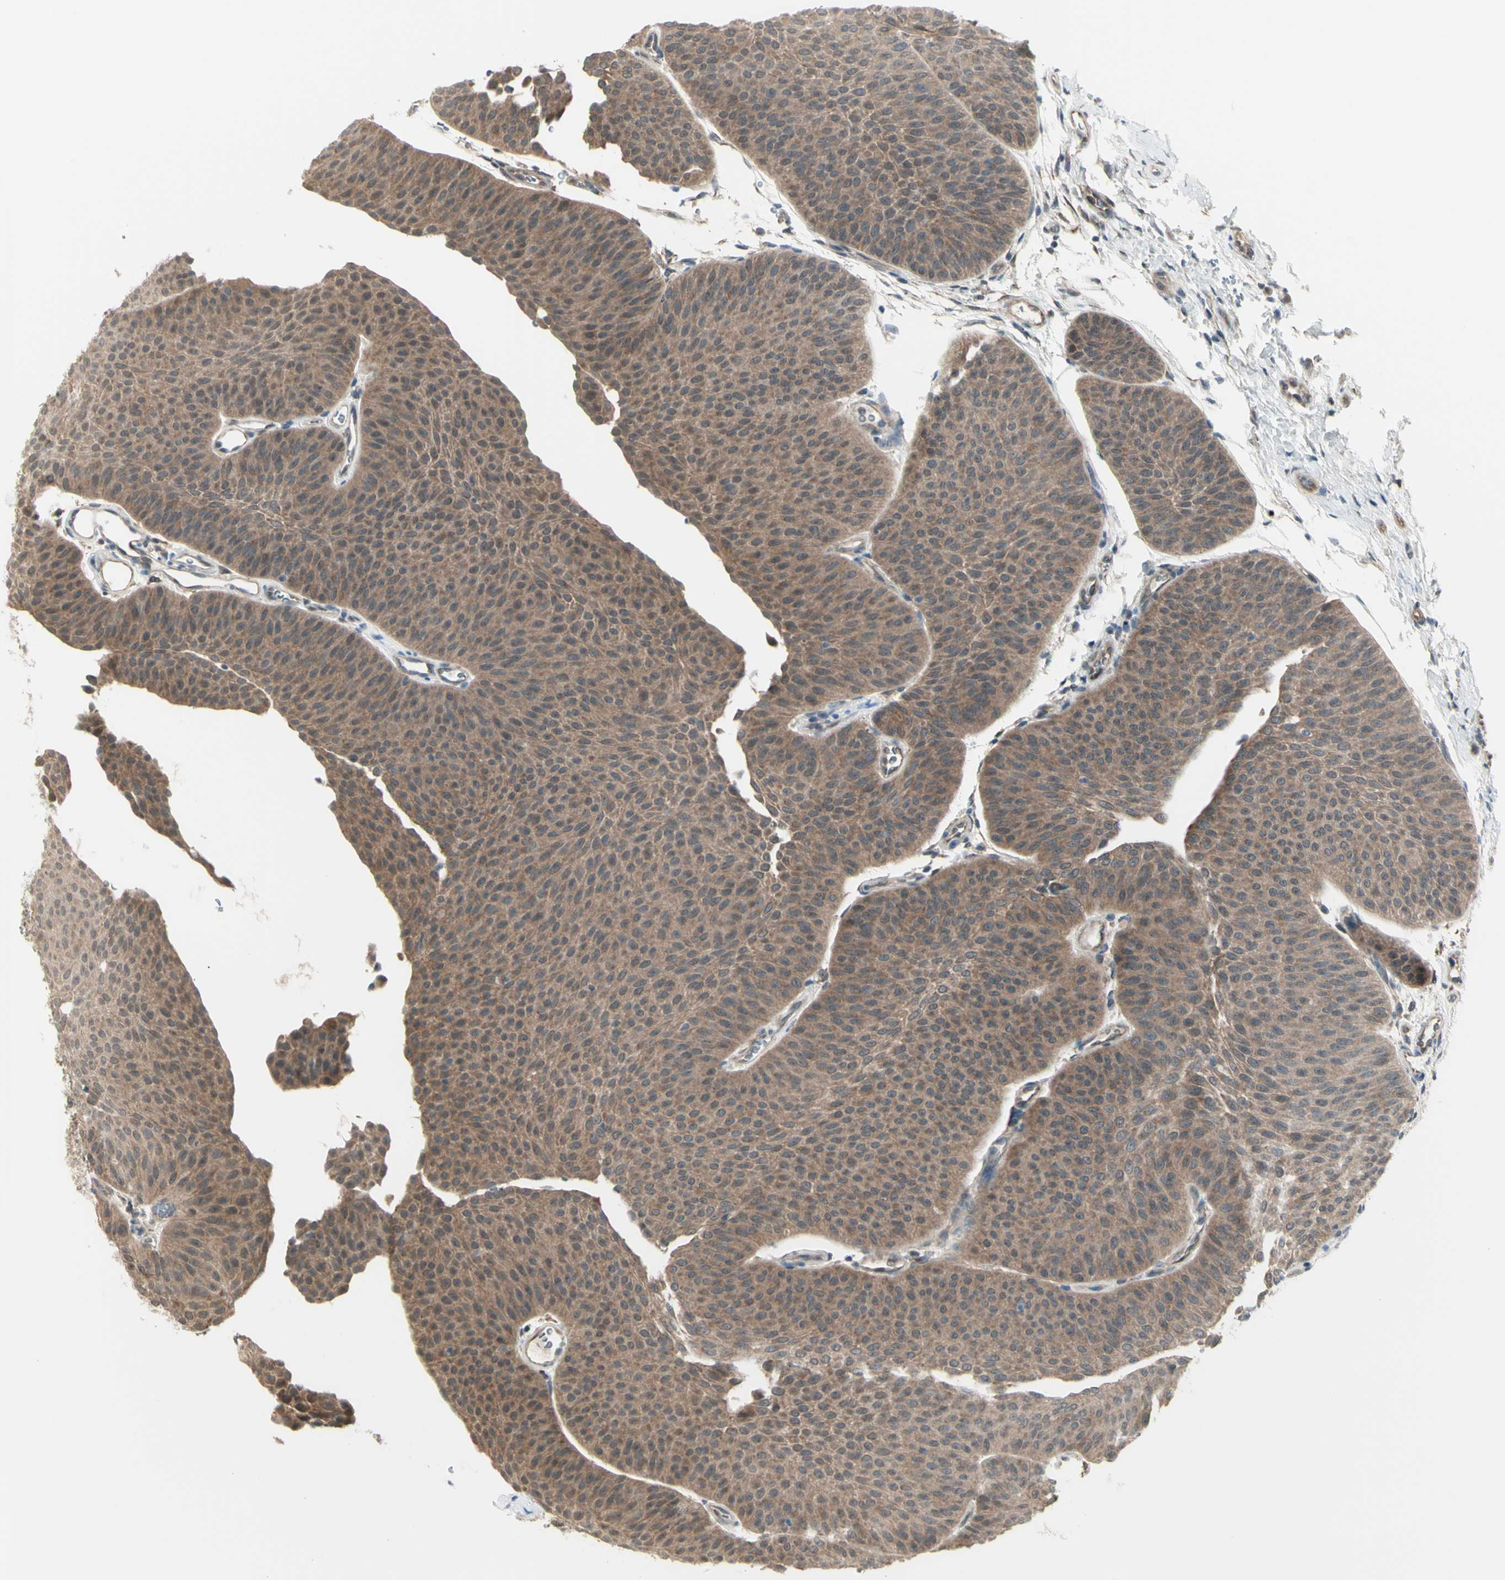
{"staining": {"intensity": "moderate", "quantity": "25%-75%", "location": "cytoplasmic/membranous"}, "tissue": "urothelial cancer", "cell_type": "Tumor cells", "image_type": "cancer", "snomed": [{"axis": "morphology", "description": "Urothelial carcinoma, Low grade"}, {"axis": "topography", "description": "Urinary bladder"}], "caption": "This photomicrograph exhibits immunohistochemistry staining of urothelial cancer, with medium moderate cytoplasmic/membranous positivity in about 25%-75% of tumor cells.", "gene": "NAXD", "patient": {"sex": "female", "age": 60}}